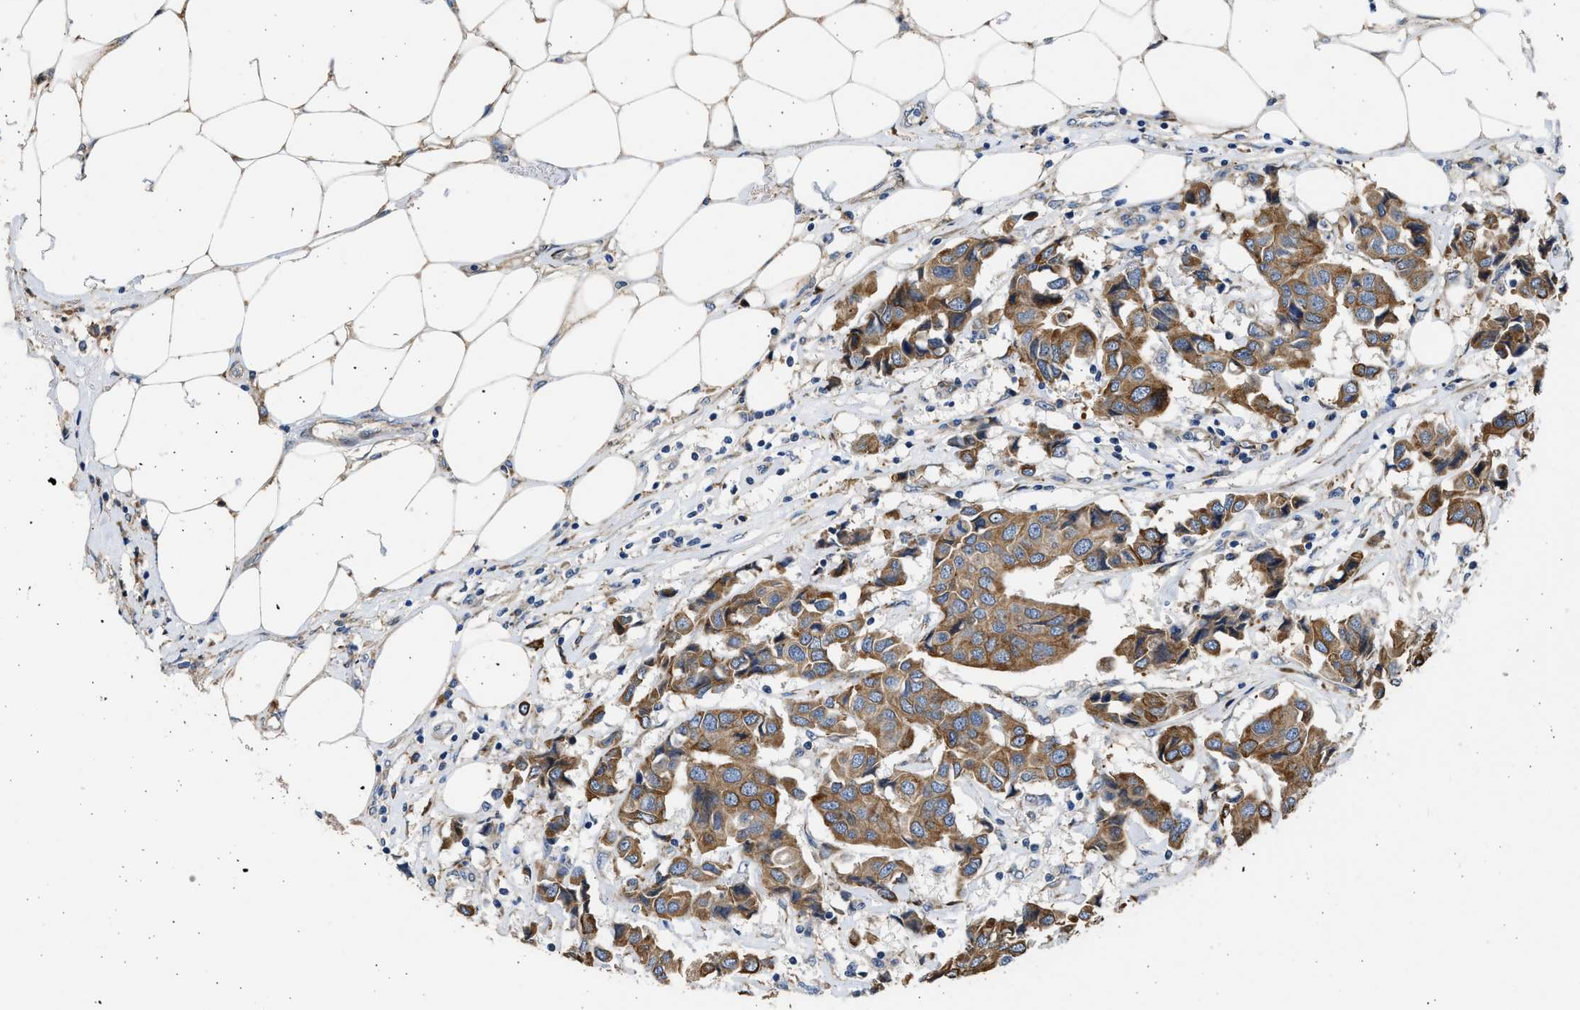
{"staining": {"intensity": "moderate", "quantity": ">75%", "location": "cytoplasmic/membranous"}, "tissue": "breast cancer", "cell_type": "Tumor cells", "image_type": "cancer", "snomed": [{"axis": "morphology", "description": "Duct carcinoma"}, {"axis": "topography", "description": "Breast"}], "caption": "Breast invasive ductal carcinoma stained for a protein (brown) shows moderate cytoplasmic/membranous positive staining in approximately >75% of tumor cells.", "gene": "PLD2", "patient": {"sex": "female", "age": 80}}